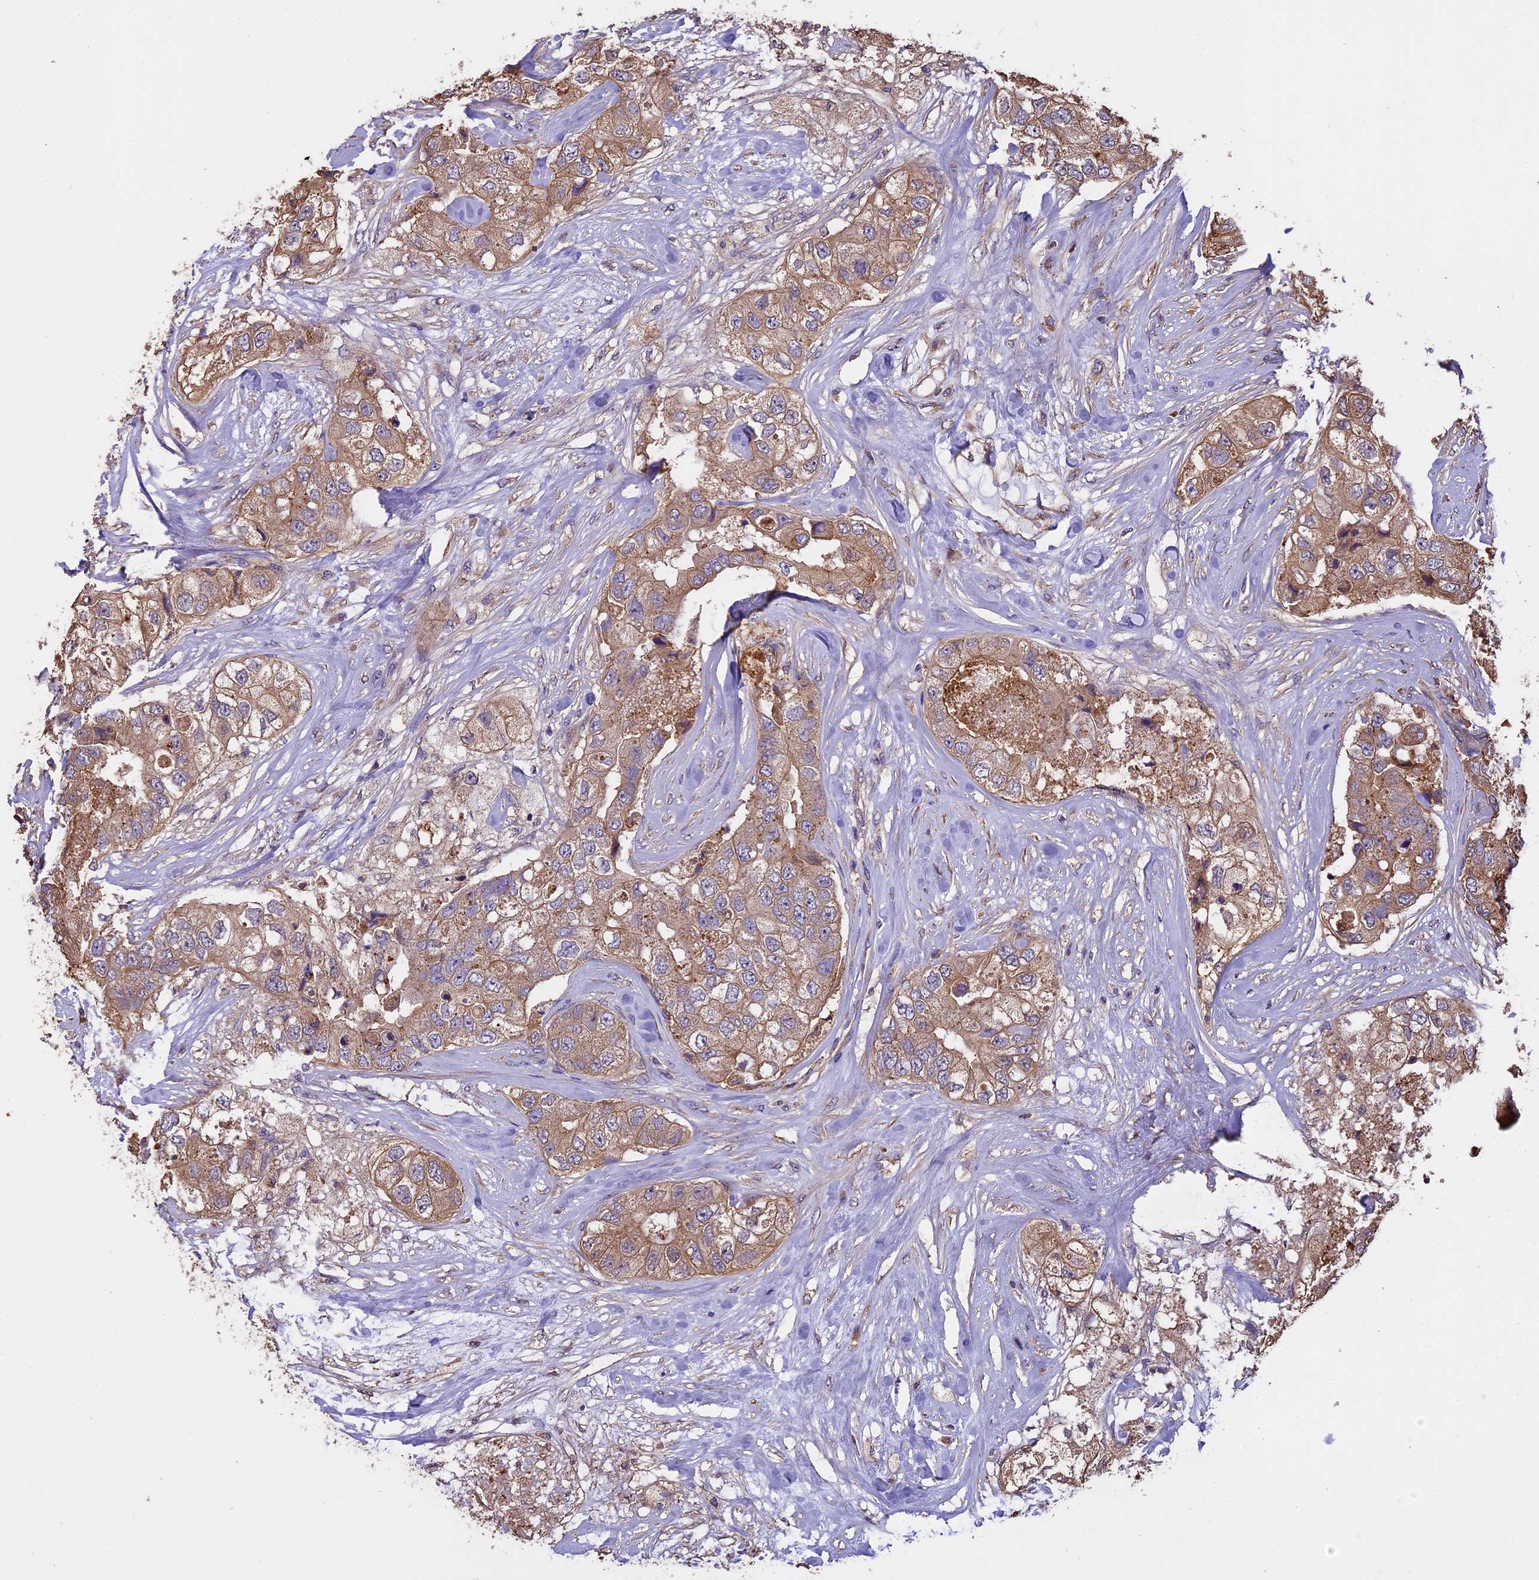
{"staining": {"intensity": "moderate", "quantity": ">75%", "location": "cytoplasmic/membranous"}, "tissue": "breast cancer", "cell_type": "Tumor cells", "image_type": "cancer", "snomed": [{"axis": "morphology", "description": "Duct carcinoma"}, {"axis": "topography", "description": "Breast"}], "caption": "Brown immunohistochemical staining in human breast intraductal carcinoma reveals moderate cytoplasmic/membranous expression in about >75% of tumor cells.", "gene": "CHMP2A", "patient": {"sex": "female", "age": 62}}